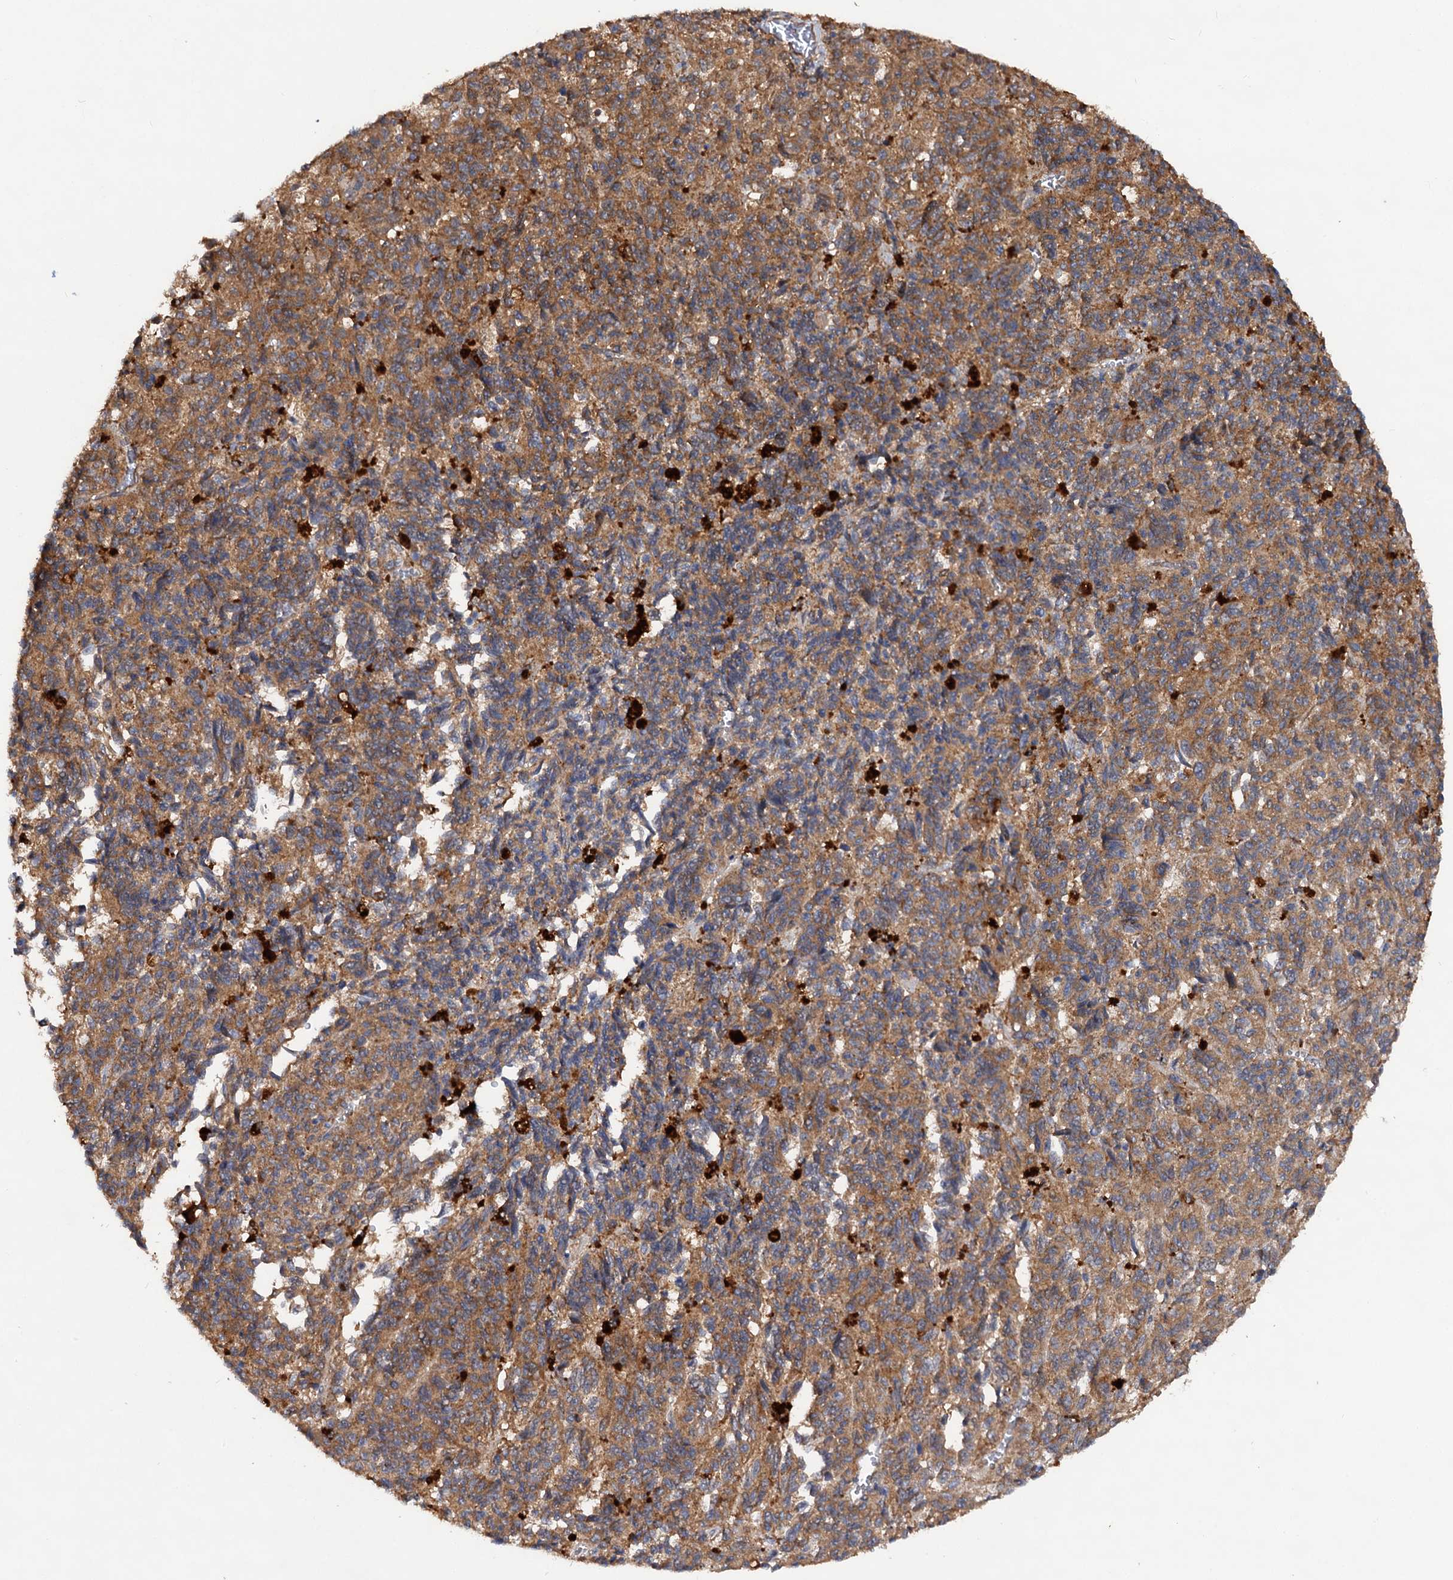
{"staining": {"intensity": "moderate", "quantity": ">75%", "location": "cytoplasmic/membranous"}, "tissue": "melanoma", "cell_type": "Tumor cells", "image_type": "cancer", "snomed": [{"axis": "morphology", "description": "Malignant melanoma, Metastatic site"}, {"axis": "topography", "description": "Lung"}], "caption": "Melanoma stained for a protein exhibits moderate cytoplasmic/membranous positivity in tumor cells.", "gene": "VPS29", "patient": {"sex": "male", "age": 64}}